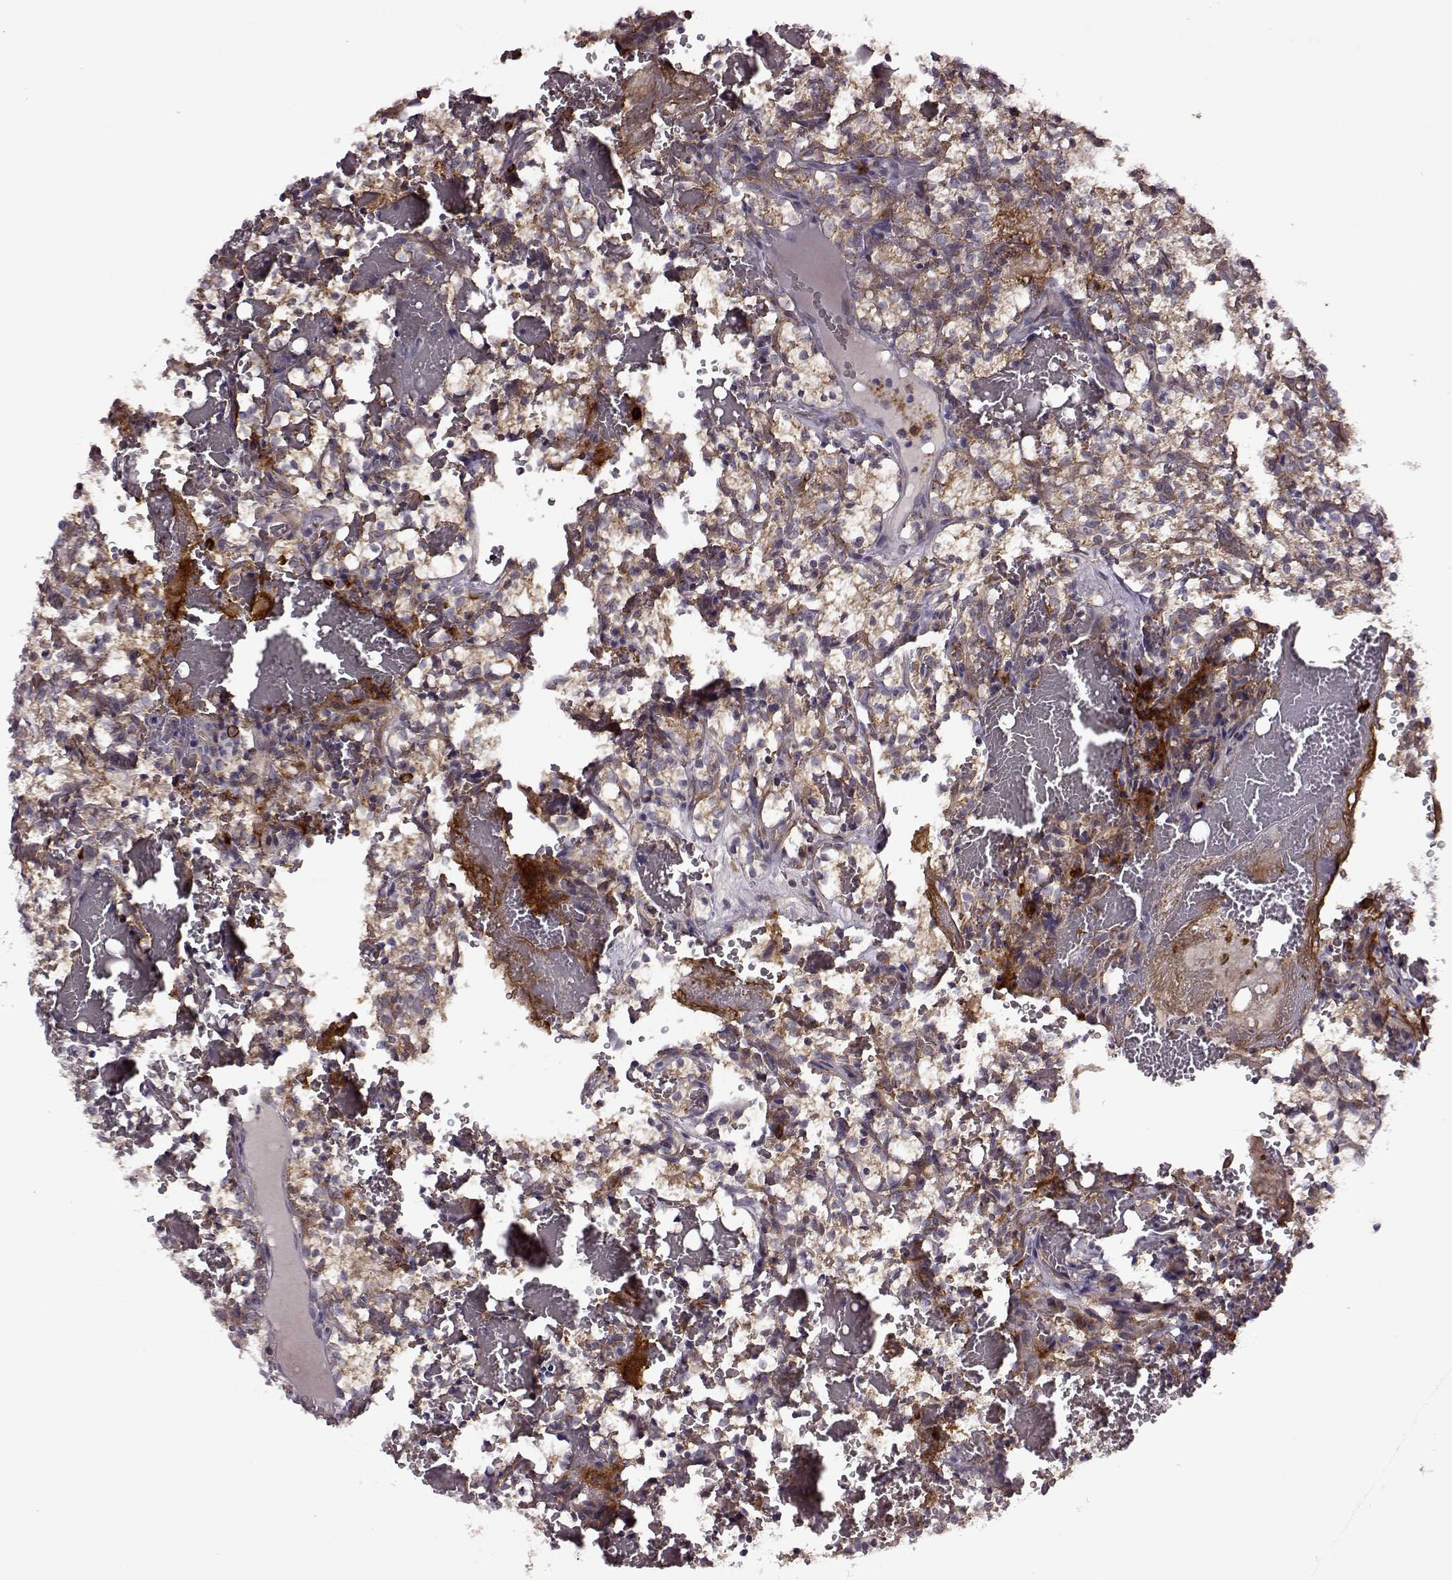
{"staining": {"intensity": "moderate", "quantity": ">75%", "location": "cytoplasmic/membranous"}, "tissue": "renal cancer", "cell_type": "Tumor cells", "image_type": "cancer", "snomed": [{"axis": "morphology", "description": "Adenocarcinoma, NOS"}, {"axis": "topography", "description": "Kidney"}], "caption": "Immunohistochemistry (IHC) of human renal adenocarcinoma exhibits medium levels of moderate cytoplasmic/membranous staining in approximately >75% of tumor cells.", "gene": "MTSS1", "patient": {"sex": "female", "age": 69}}